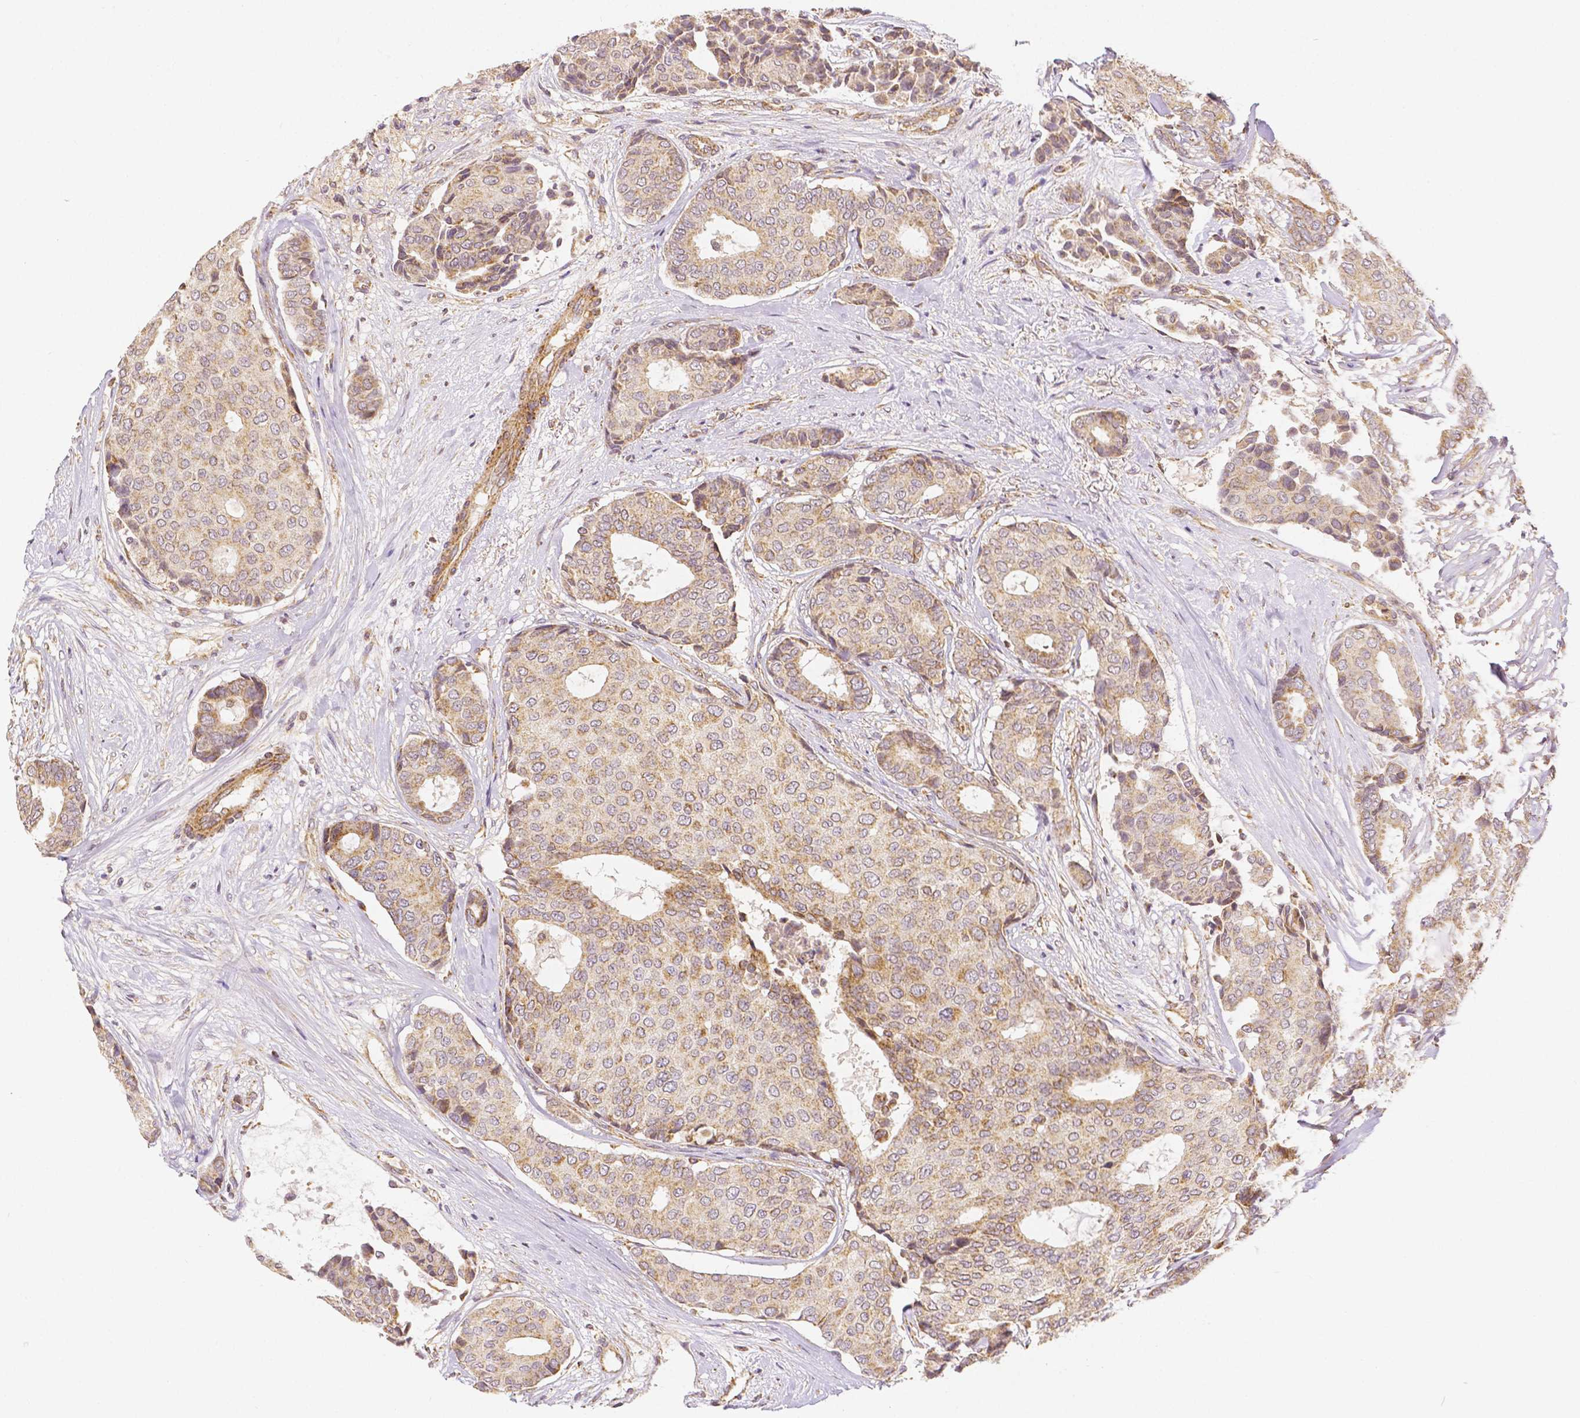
{"staining": {"intensity": "weak", "quantity": "25%-75%", "location": "cytoplasmic/membranous"}, "tissue": "breast cancer", "cell_type": "Tumor cells", "image_type": "cancer", "snomed": [{"axis": "morphology", "description": "Duct carcinoma"}, {"axis": "topography", "description": "Breast"}], "caption": "Tumor cells display low levels of weak cytoplasmic/membranous positivity in approximately 25%-75% of cells in human breast cancer (intraductal carcinoma).", "gene": "RHOT1", "patient": {"sex": "female", "age": 75}}